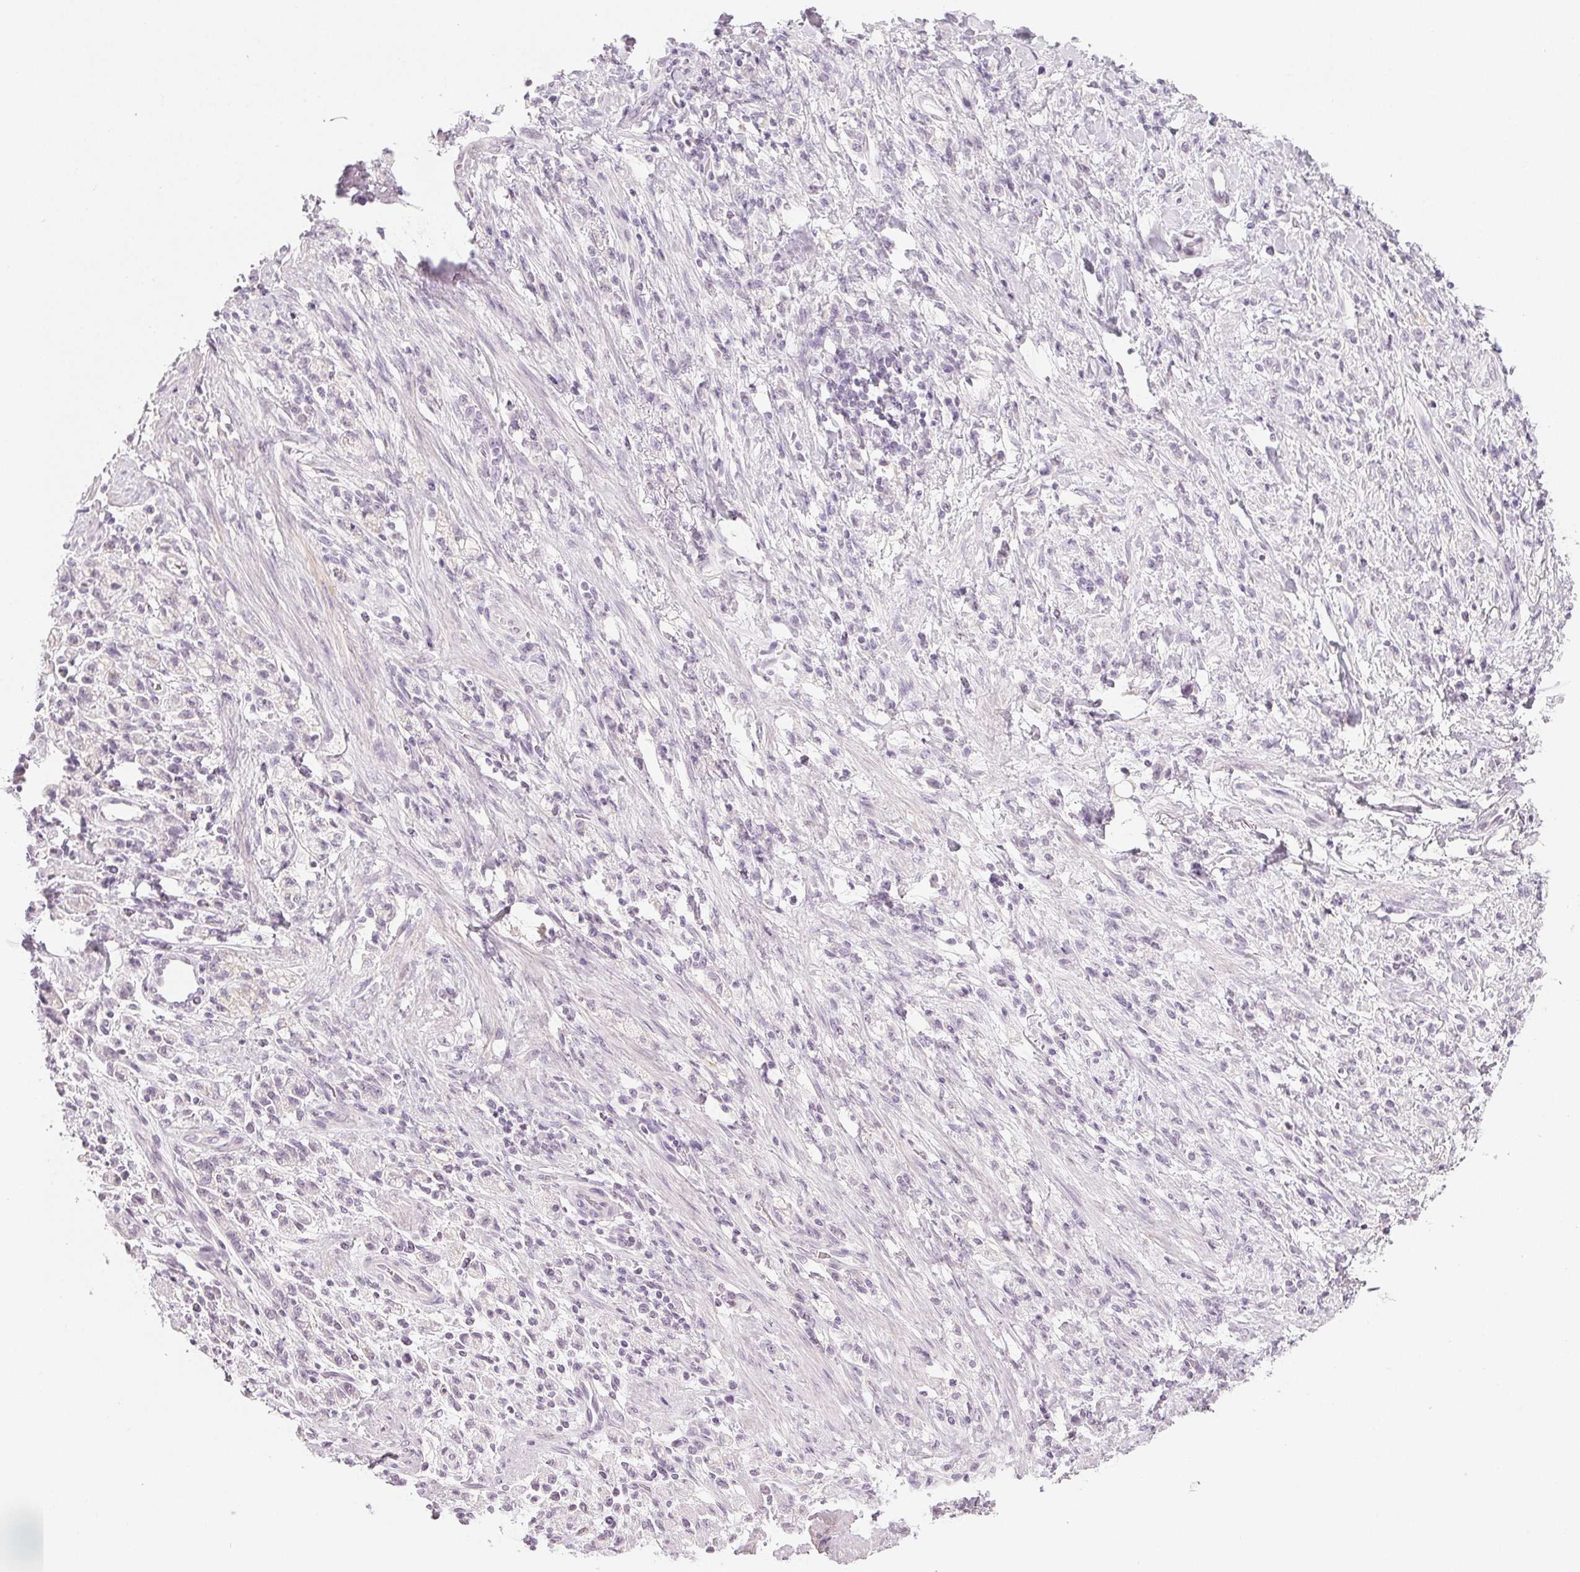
{"staining": {"intensity": "negative", "quantity": "none", "location": "none"}, "tissue": "stomach cancer", "cell_type": "Tumor cells", "image_type": "cancer", "snomed": [{"axis": "morphology", "description": "Adenocarcinoma, NOS"}, {"axis": "topography", "description": "Stomach"}], "caption": "Image shows no significant protein staining in tumor cells of stomach cancer. Nuclei are stained in blue.", "gene": "EHHADH", "patient": {"sex": "male", "age": 77}}